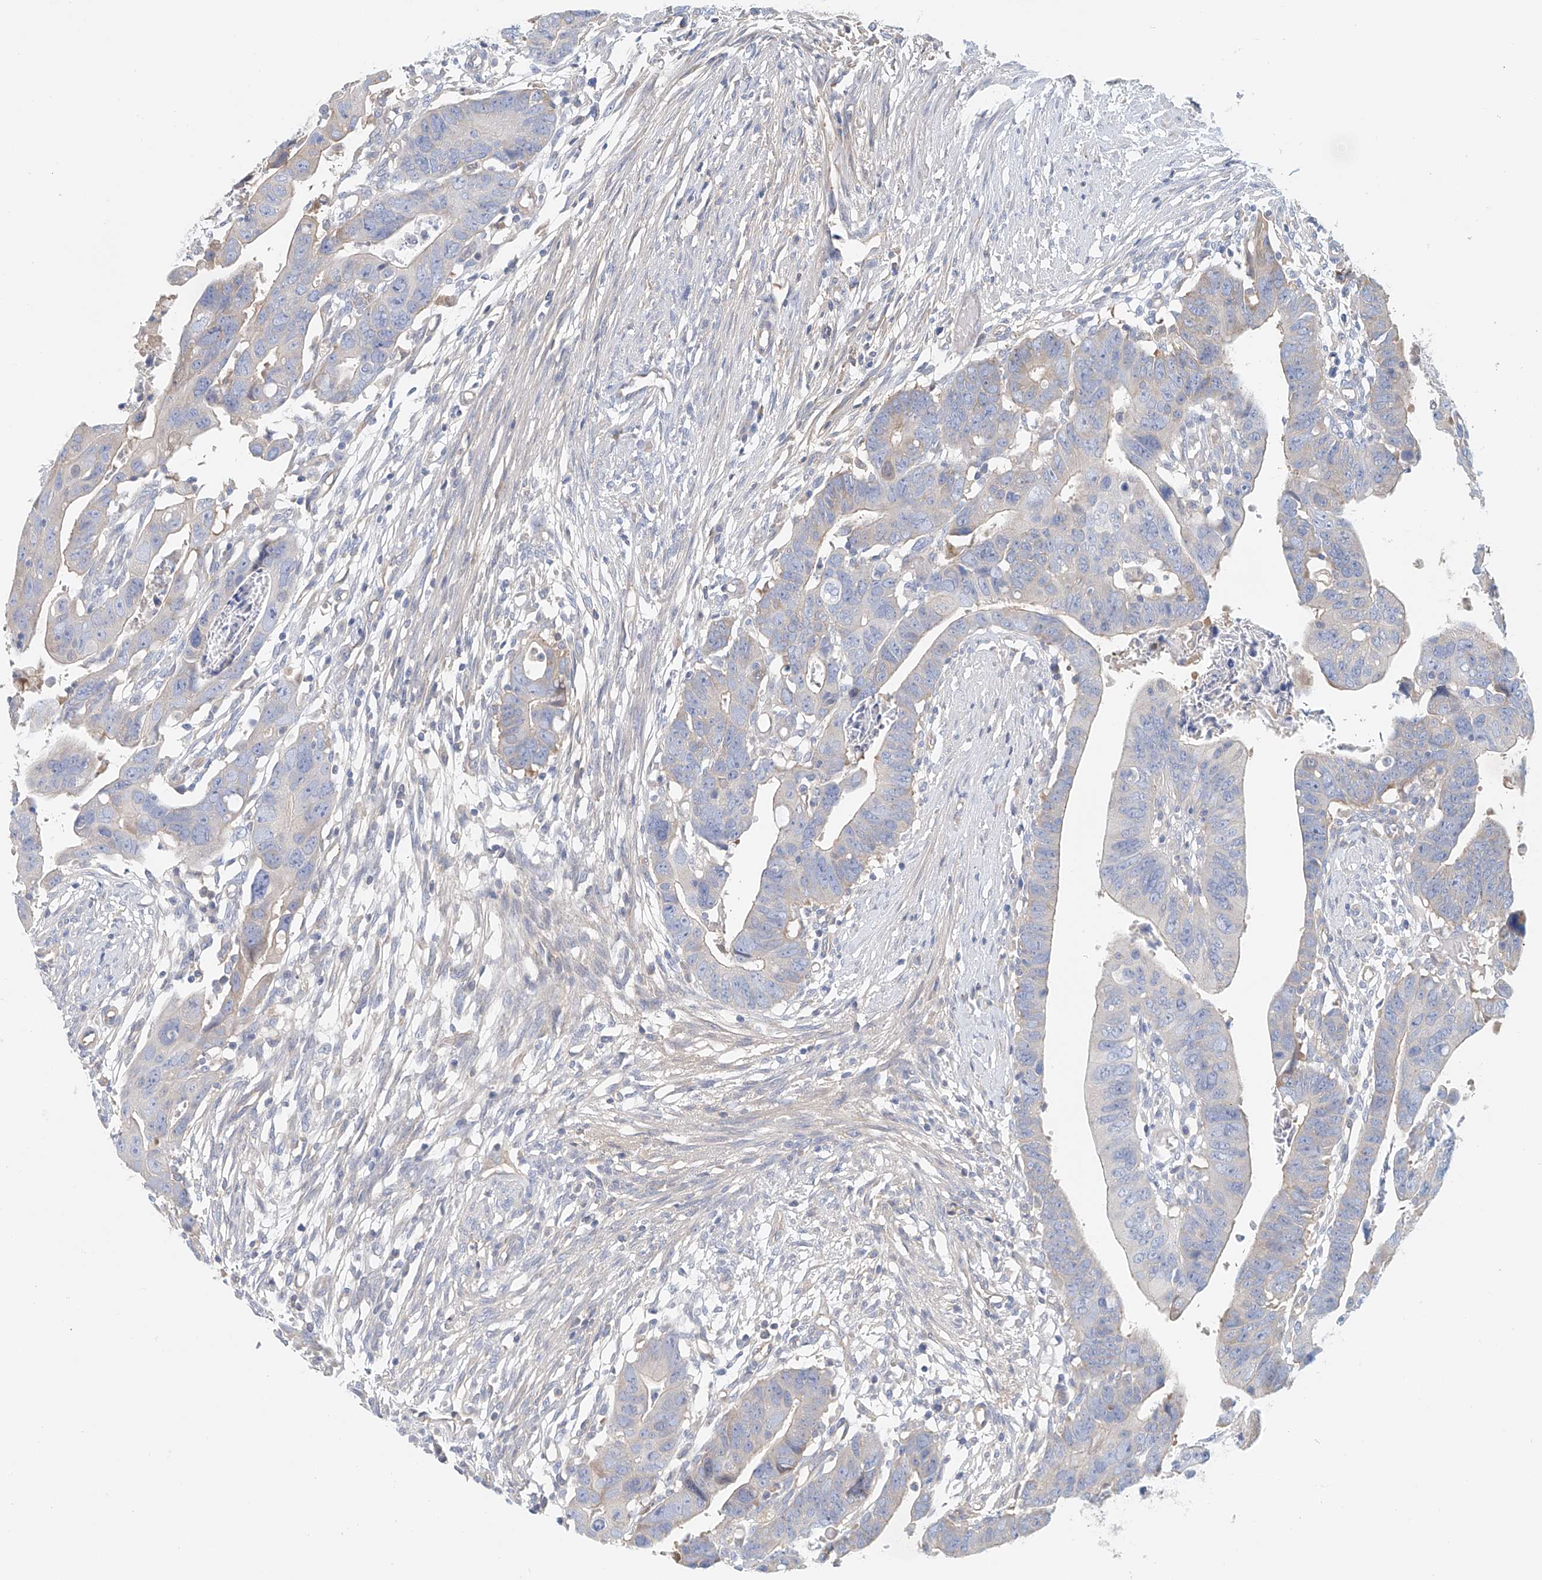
{"staining": {"intensity": "weak", "quantity": "<25%", "location": "cytoplasmic/membranous"}, "tissue": "colorectal cancer", "cell_type": "Tumor cells", "image_type": "cancer", "snomed": [{"axis": "morphology", "description": "Adenocarcinoma, NOS"}, {"axis": "topography", "description": "Rectum"}], "caption": "This is an IHC photomicrograph of human adenocarcinoma (colorectal). There is no expression in tumor cells.", "gene": "FRYL", "patient": {"sex": "female", "age": 65}}